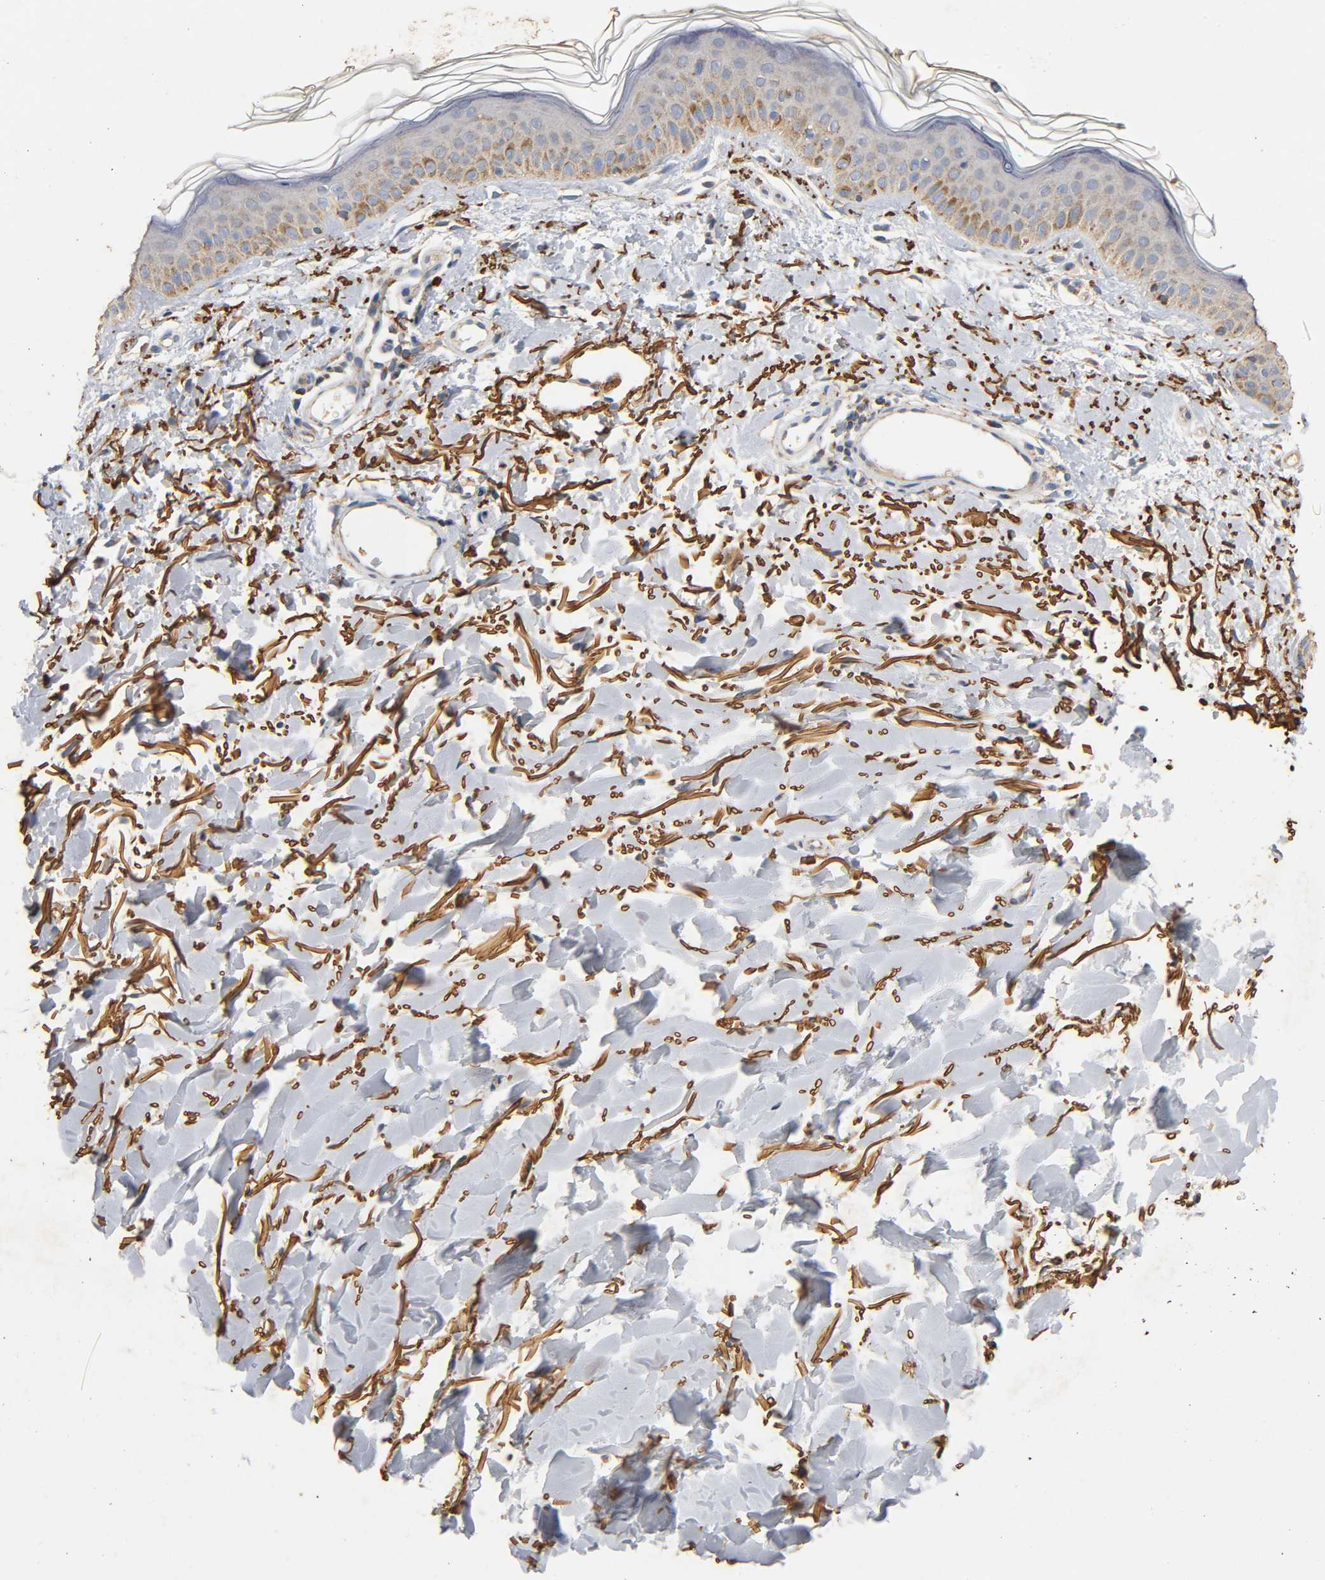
{"staining": {"intensity": "moderate", "quantity": "25%-75%", "location": "cytoplasmic/membranous"}, "tissue": "skin", "cell_type": "Keratinocytes", "image_type": "normal", "snomed": [{"axis": "morphology", "description": "Normal tissue, NOS"}, {"axis": "topography", "description": "Skin"}], "caption": "Protein expression analysis of normal skin exhibits moderate cytoplasmic/membranous staining in approximately 25%-75% of keratinocytes. (DAB IHC with brightfield microscopy, high magnification).", "gene": "NDUFS3", "patient": {"sex": "male", "age": 71}}